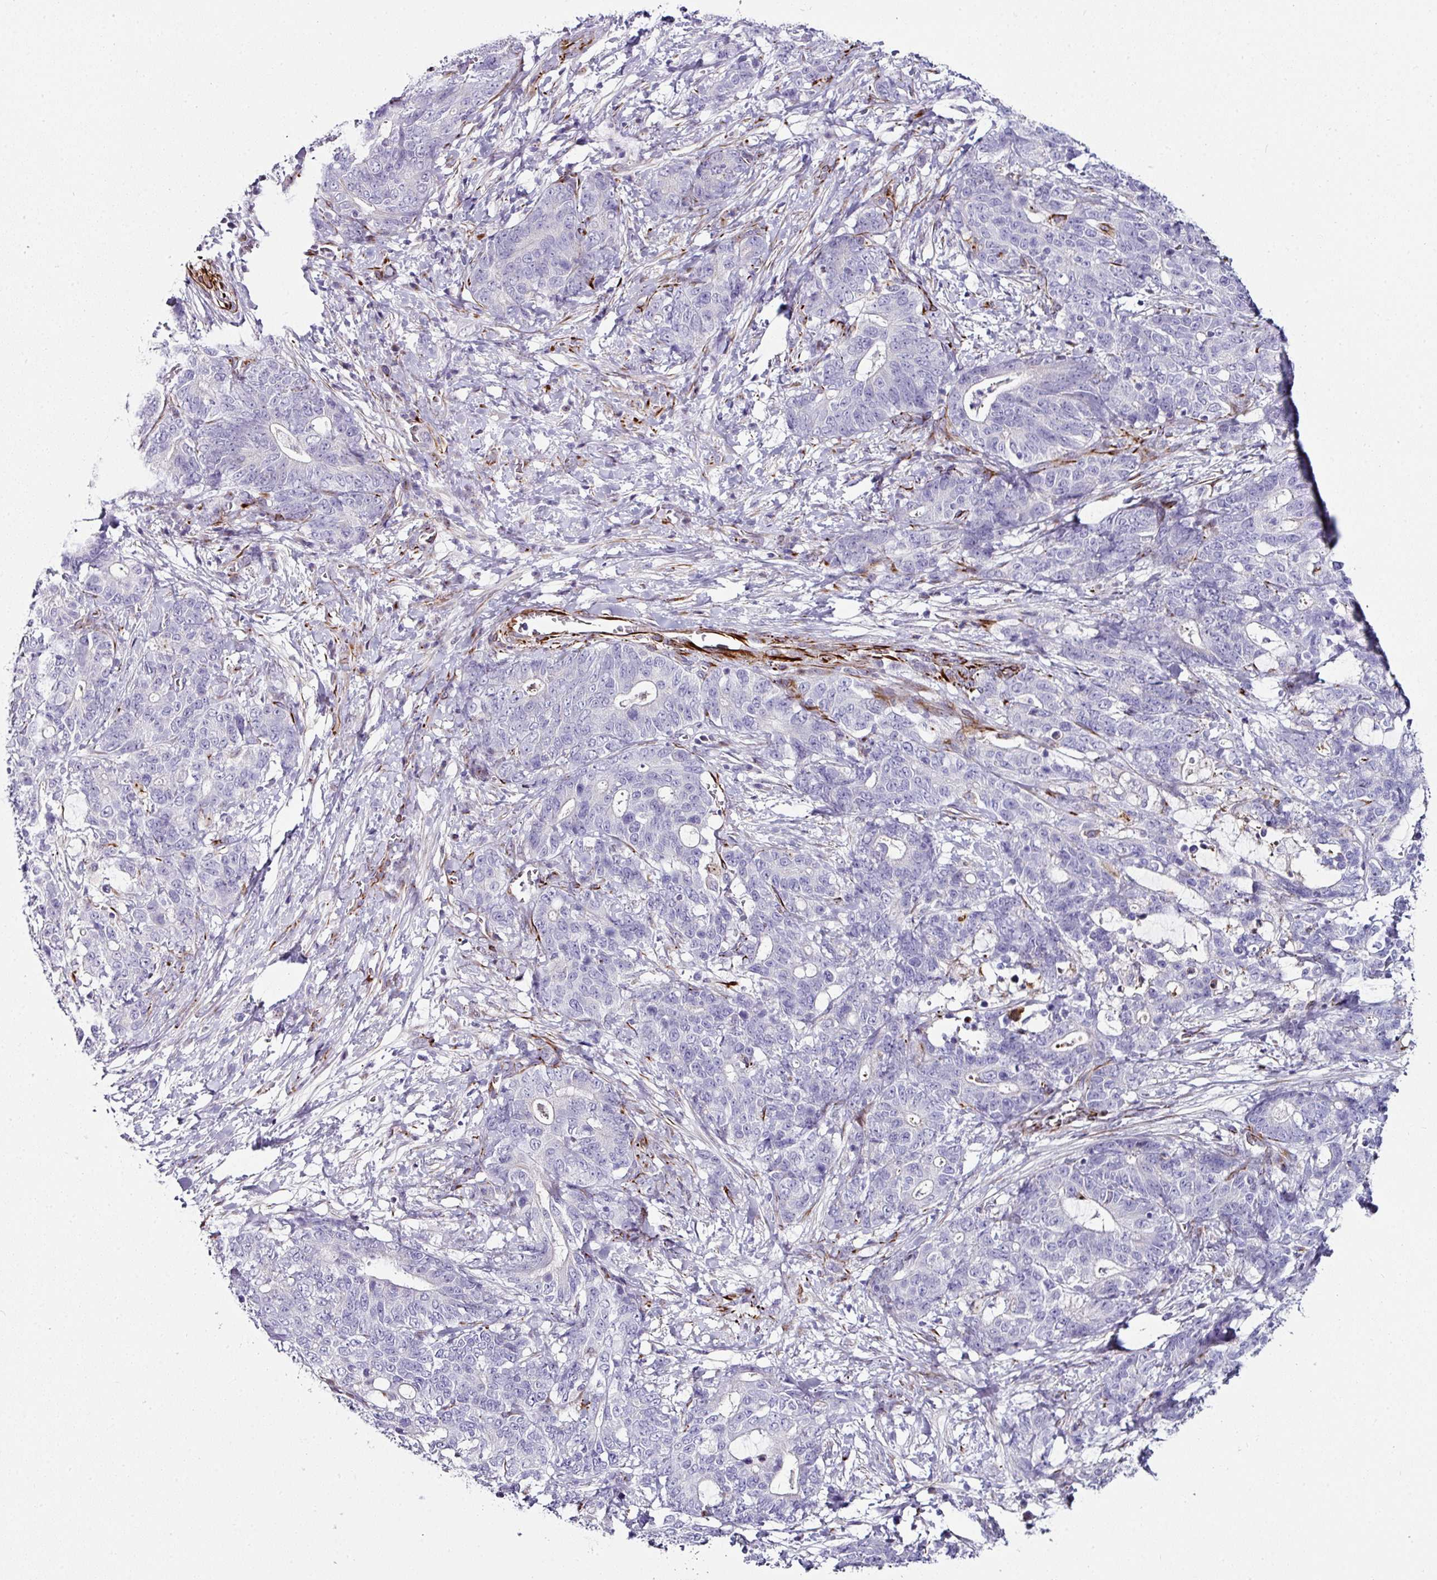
{"staining": {"intensity": "negative", "quantity": "none", "location": "none"}, "tissue": "stomach cancer", "cell_type": "Tumor cells", "image_type": "cancer", "snomed": [{"axis": "morphology", "description": "Normal tissue, NOS"}, {"axis": "morphology", "description": "Adenocarcinoma, NOS"}, {"axis": "topography", "description": "Stomach"}], "caption": "Histopathology image shows no significant protein expression in tumor cells of stomach adenocarcinoma. (DAB IHC visualized using brightfield microscopy, high magnification).", "gene": "TMPRSS9", "patient": {"sex": "female", "age": 64}}